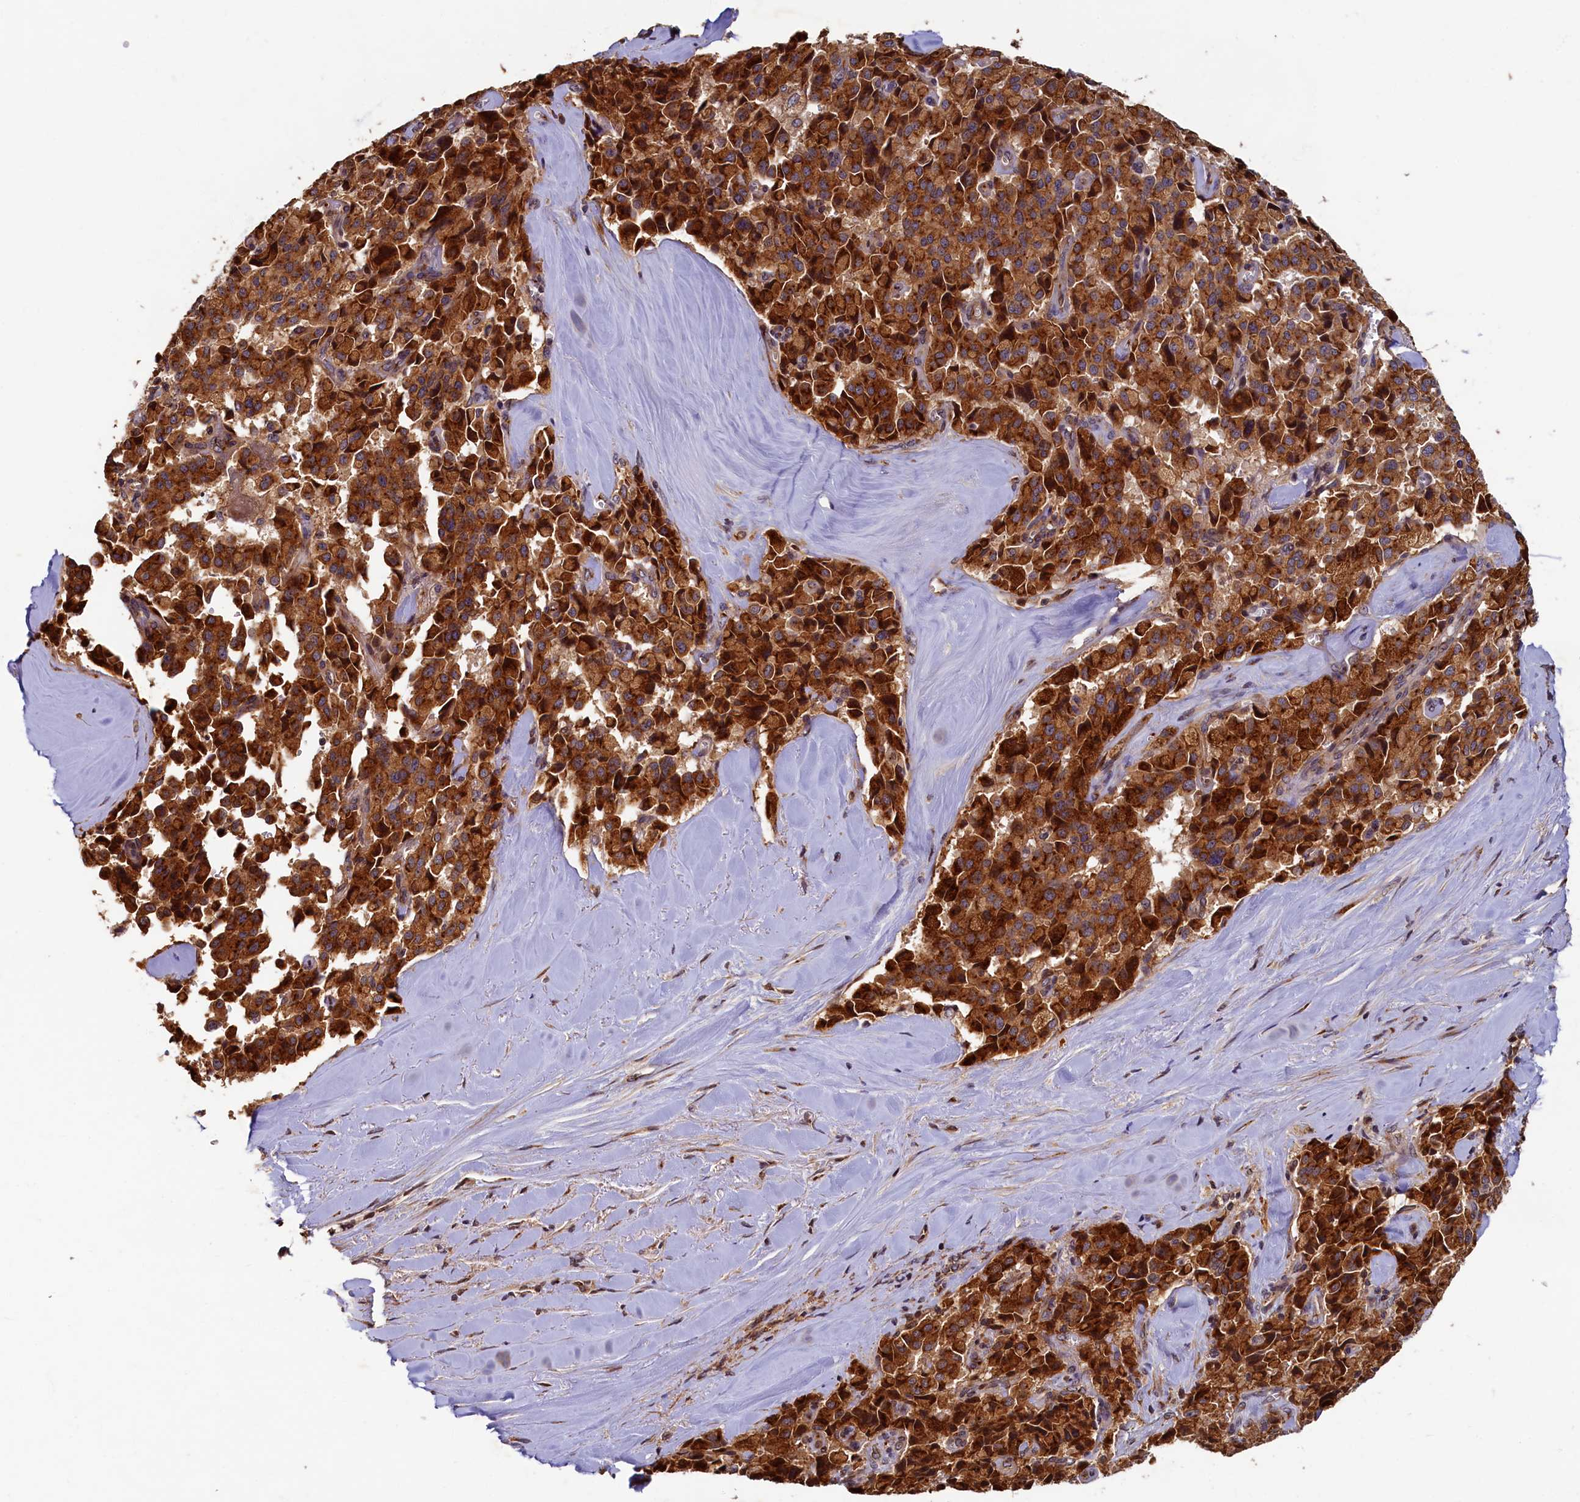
{"staining": {"intensity": "strong", "quantity": ">75%", "location": "cytoplasmic/membranous"}, "tissue": "pancreatic cancer", "cell_type": "Tumor cells", "image_type": "cancer", "snomed": [{"axis": "morphology", "description": "Adenocarcinoma, NOS"}, {"axis": "topography", "description": "Pancreas"}], "caption": "This is a histology image of IHC staining of pancreatic cancer, which shows strong staining in the cytoplasmic/membranous of tumor cells.", "gene": "TMEM181", "patient": {"sex": "male", "age": 65}}